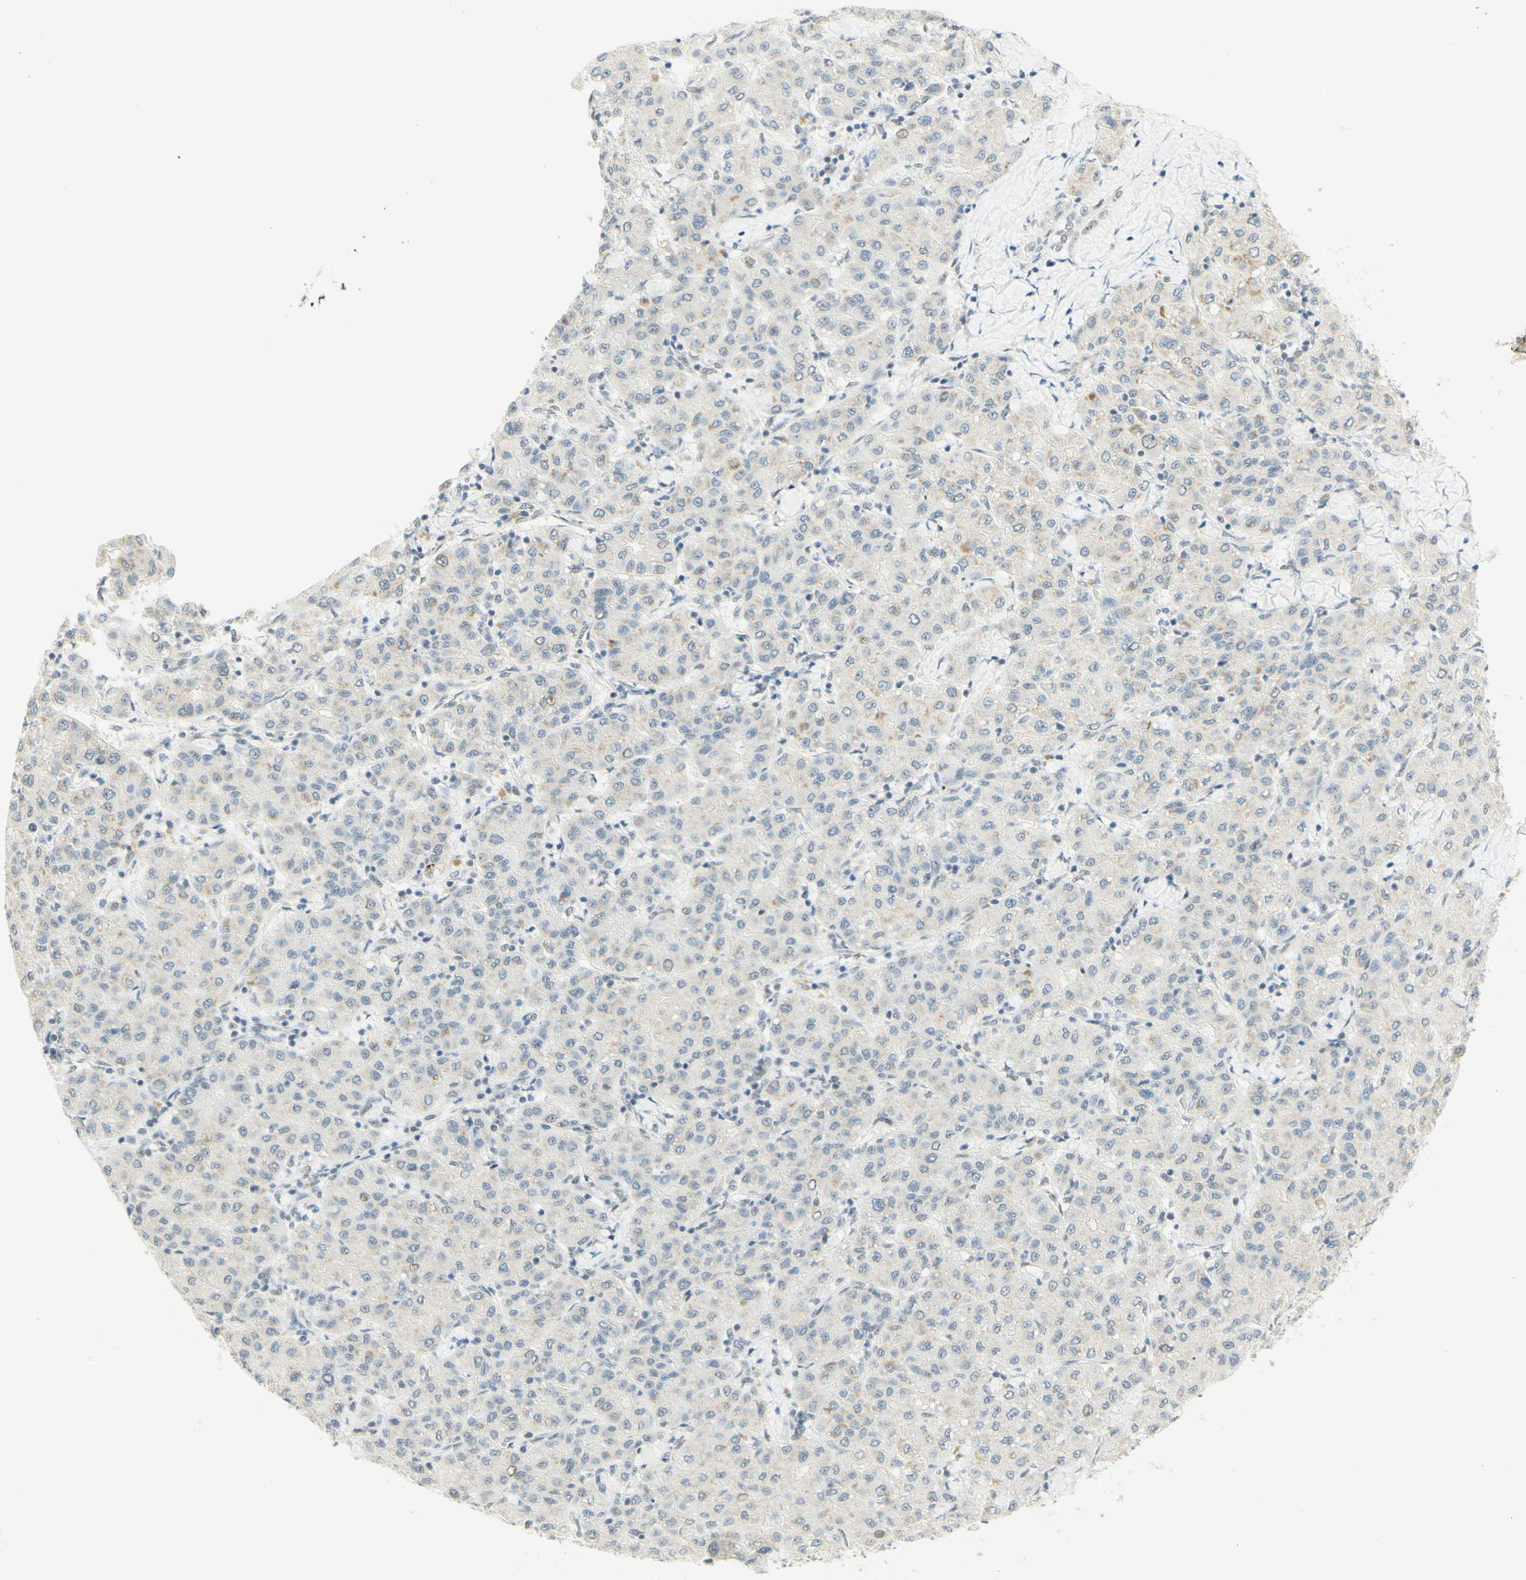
{"staining": {"intensity": "moderate", "quantity": "<25%", "location": "cytoplasmic/membranous"}, "tissue": "liver cancer", "cell_type": "Tumor cells", "image_type": "cancer", "snomed": [{"axis": "morphology", "description": "Carcinoma, Hepatocellular, NOS"}, {"axis": "topography", "description": "Liver"}], "caption": "DAB immunohistochemical staining of human hepatocellular carcinoma (liver) shows moderate cytoplasmic/membranous protein positivity in about <25% of tumor cells.", "gene": "PMS2", "patient": {"sex": "male", "age": 65}}